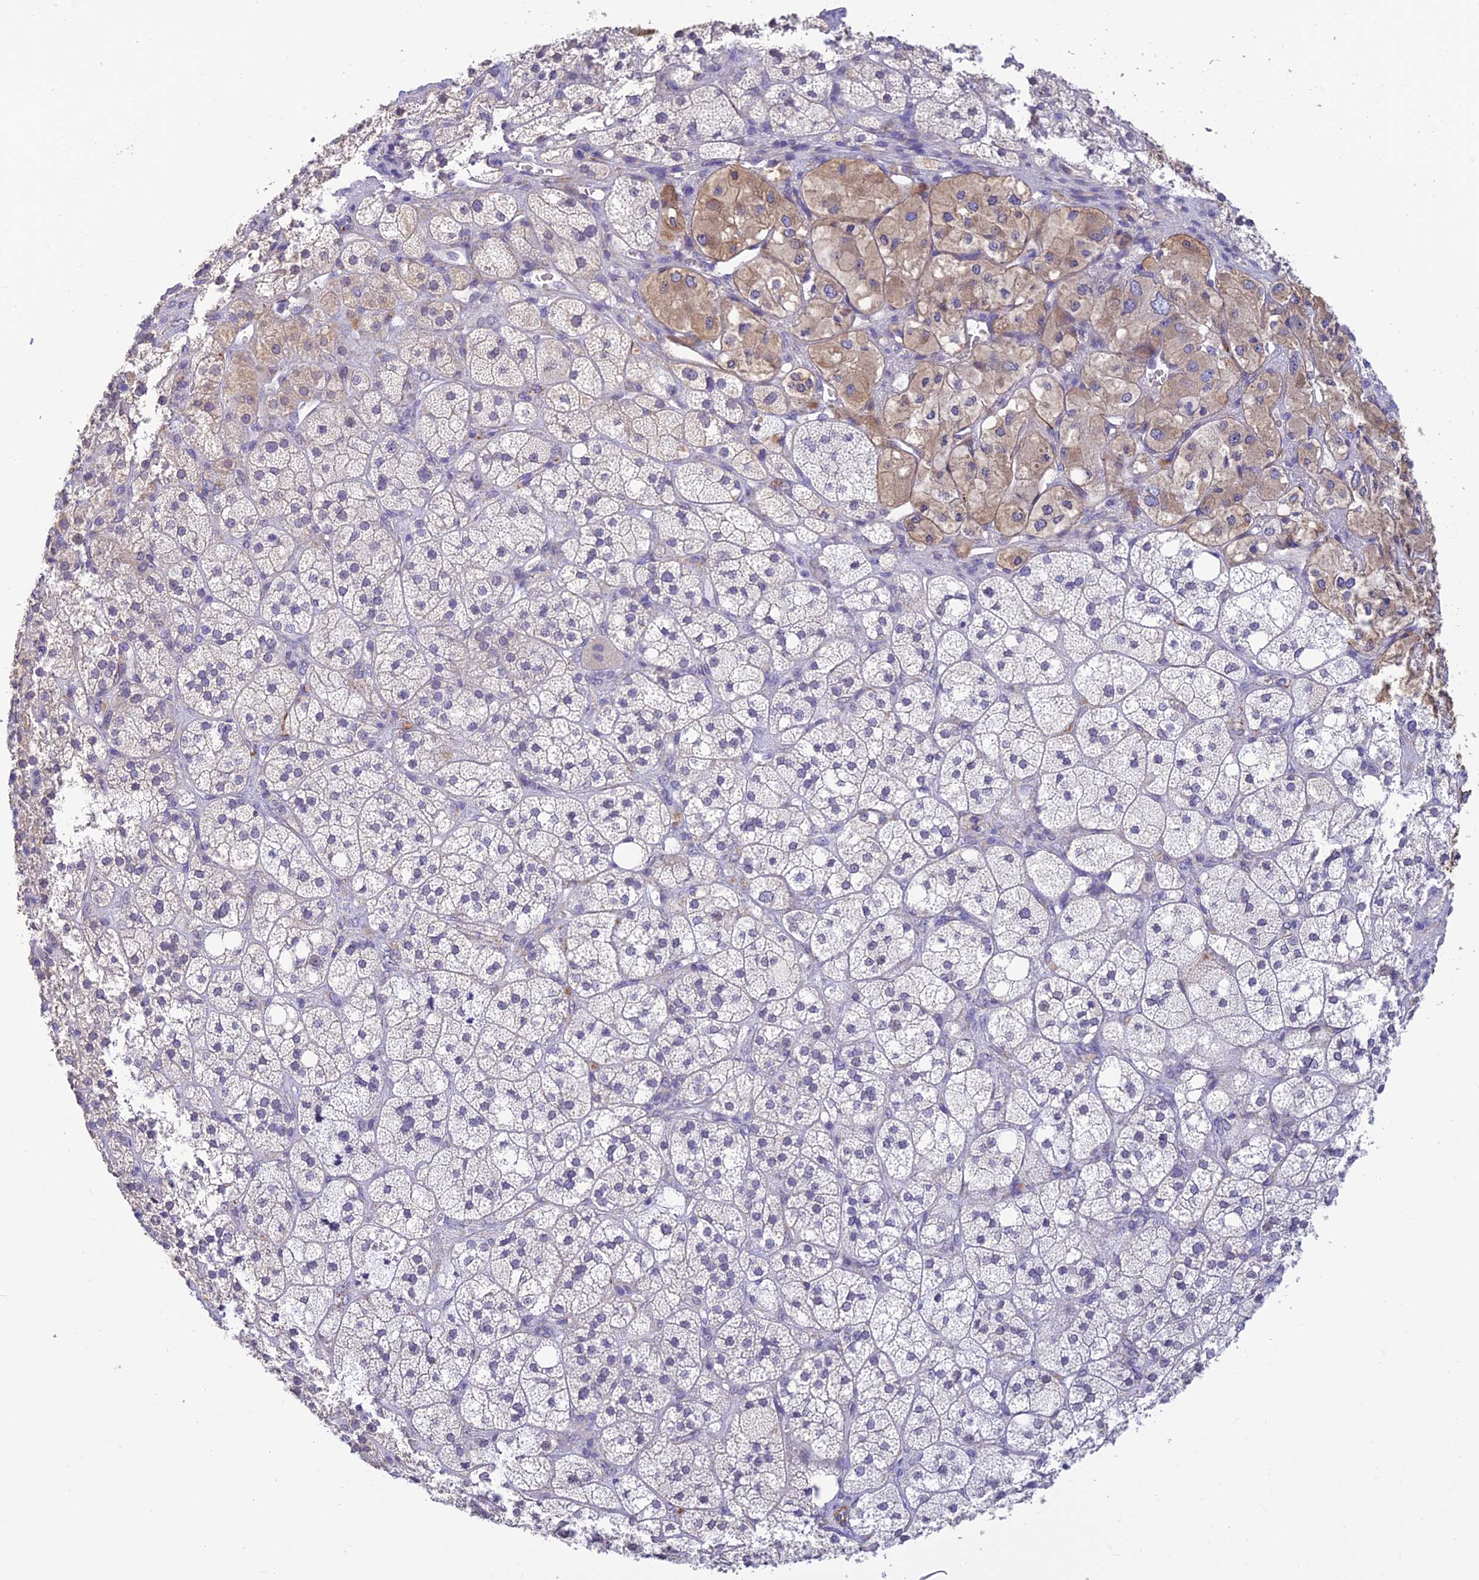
{"staining": {"intensity": "weak", "quantity": "<25%", "location": "cytoplasmic/membranous"}, "tissue": "adrenal gland", "cell_type": "Glandular cells", "image_type": "normal", "snomed": [{"axis": "morphology", "description": "Normal tissue, NOS"}, {"axis": "topography", "description": "Adrenal gland"}], "caption": "A high-resolution micrograph shows IHC staining of normal adrenal gland, which displays no significant expression in glandular cells.", "gene": "ALDH1L2", "patient": {"sex": "male", "age": 61}}